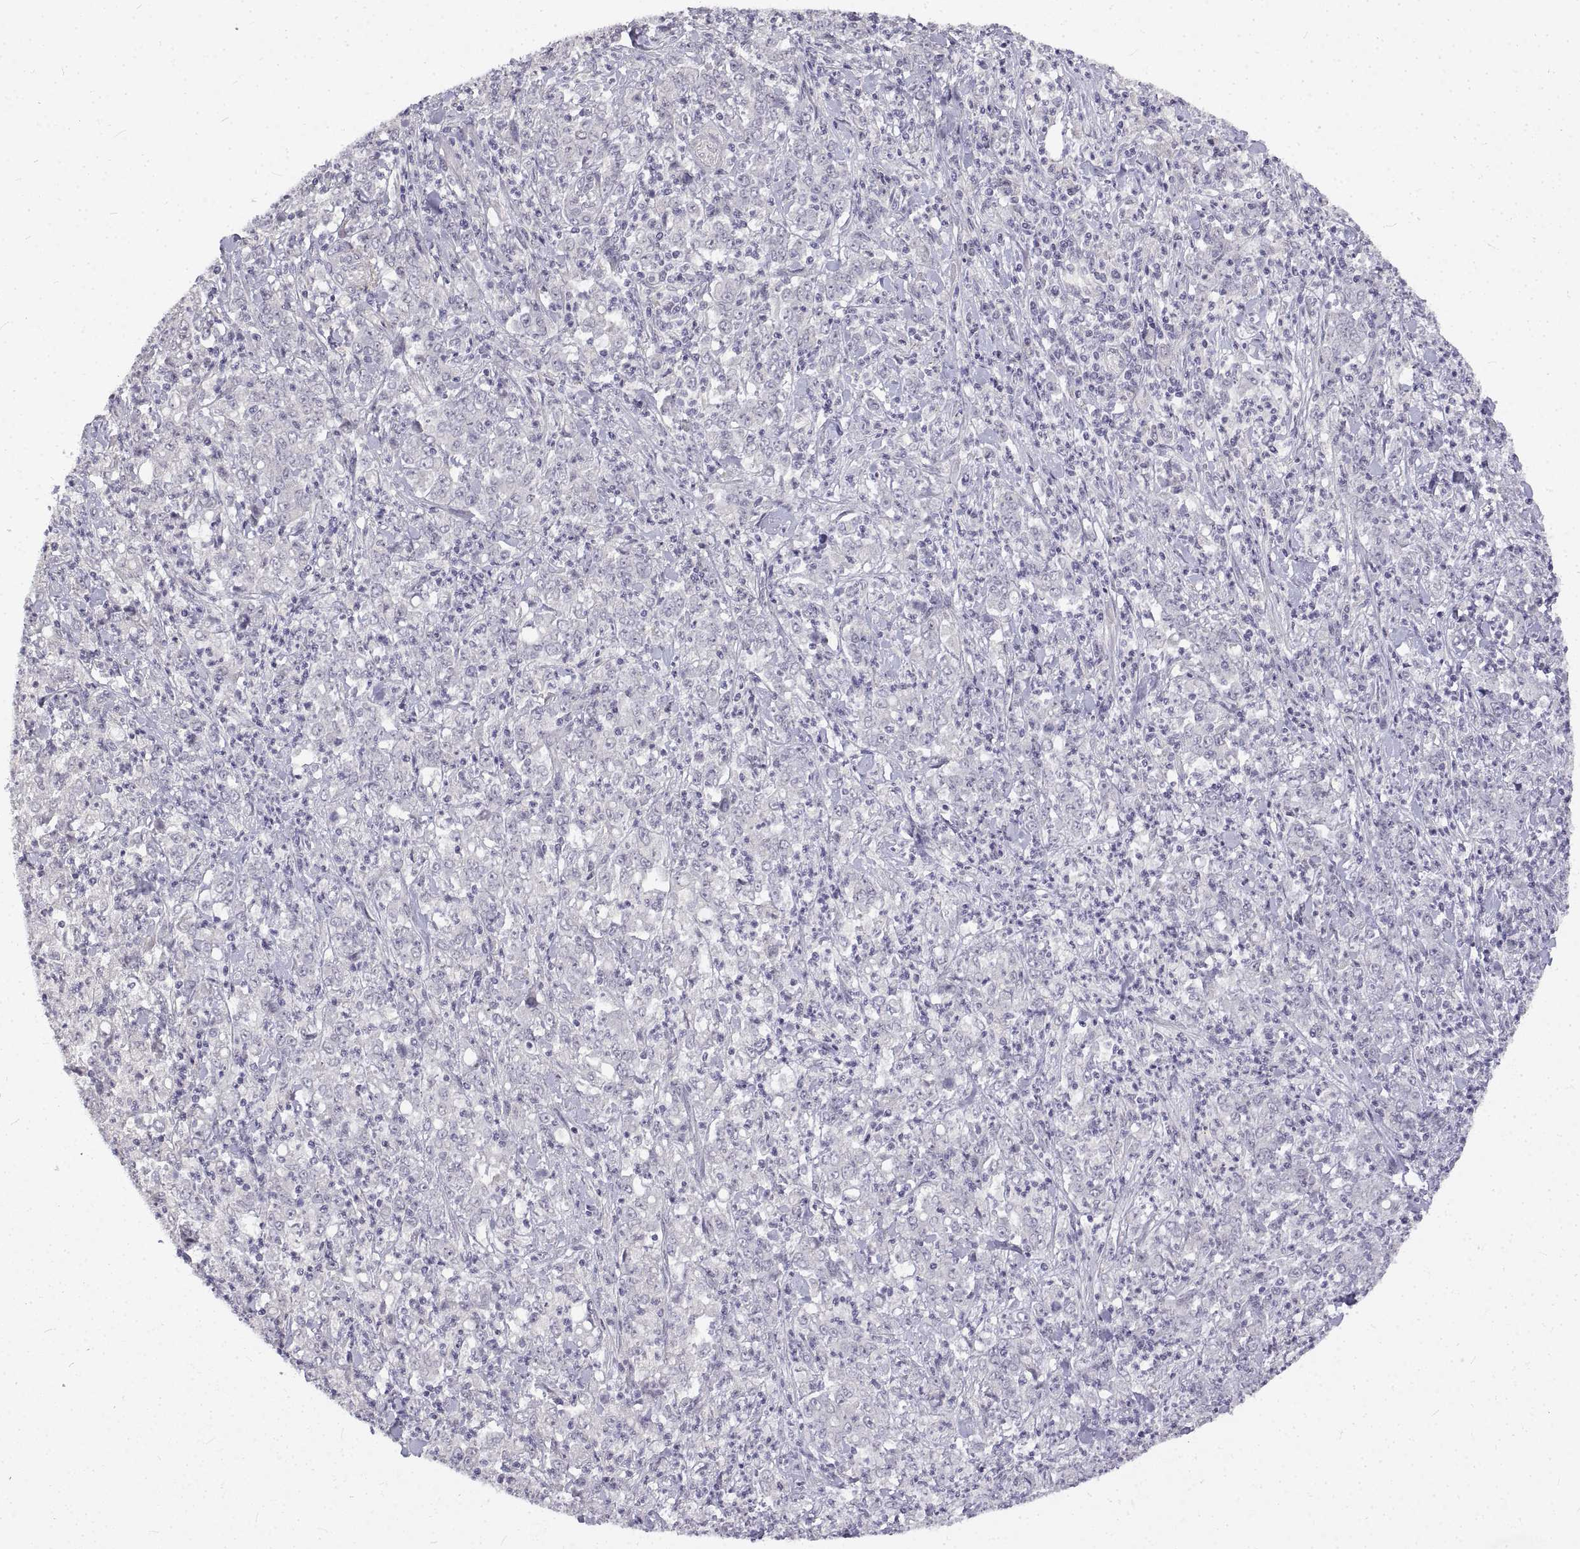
{"staining": {"intensity": "negative", "quantity": "none", "location": "none"}, "tissue": "stomach cancer", "cell_type": "Tumor cells", "image_type": "cancer", "snomed": [{"axis": "morphology", "description": "Adenocarcinoma, NOS"}, {"axis": "topography", "description": "Stomach, lower"}], "caption": "Tumor cells show no significant protein expression in stomach cancer (adenocarcinoma). (Stains: DAB IHC with hematoxylin counter stain, Microscopy: brightfield microscopy at high magnification).", "gene": "ANO2", "patient": {"sex": "female", "age": 71}}